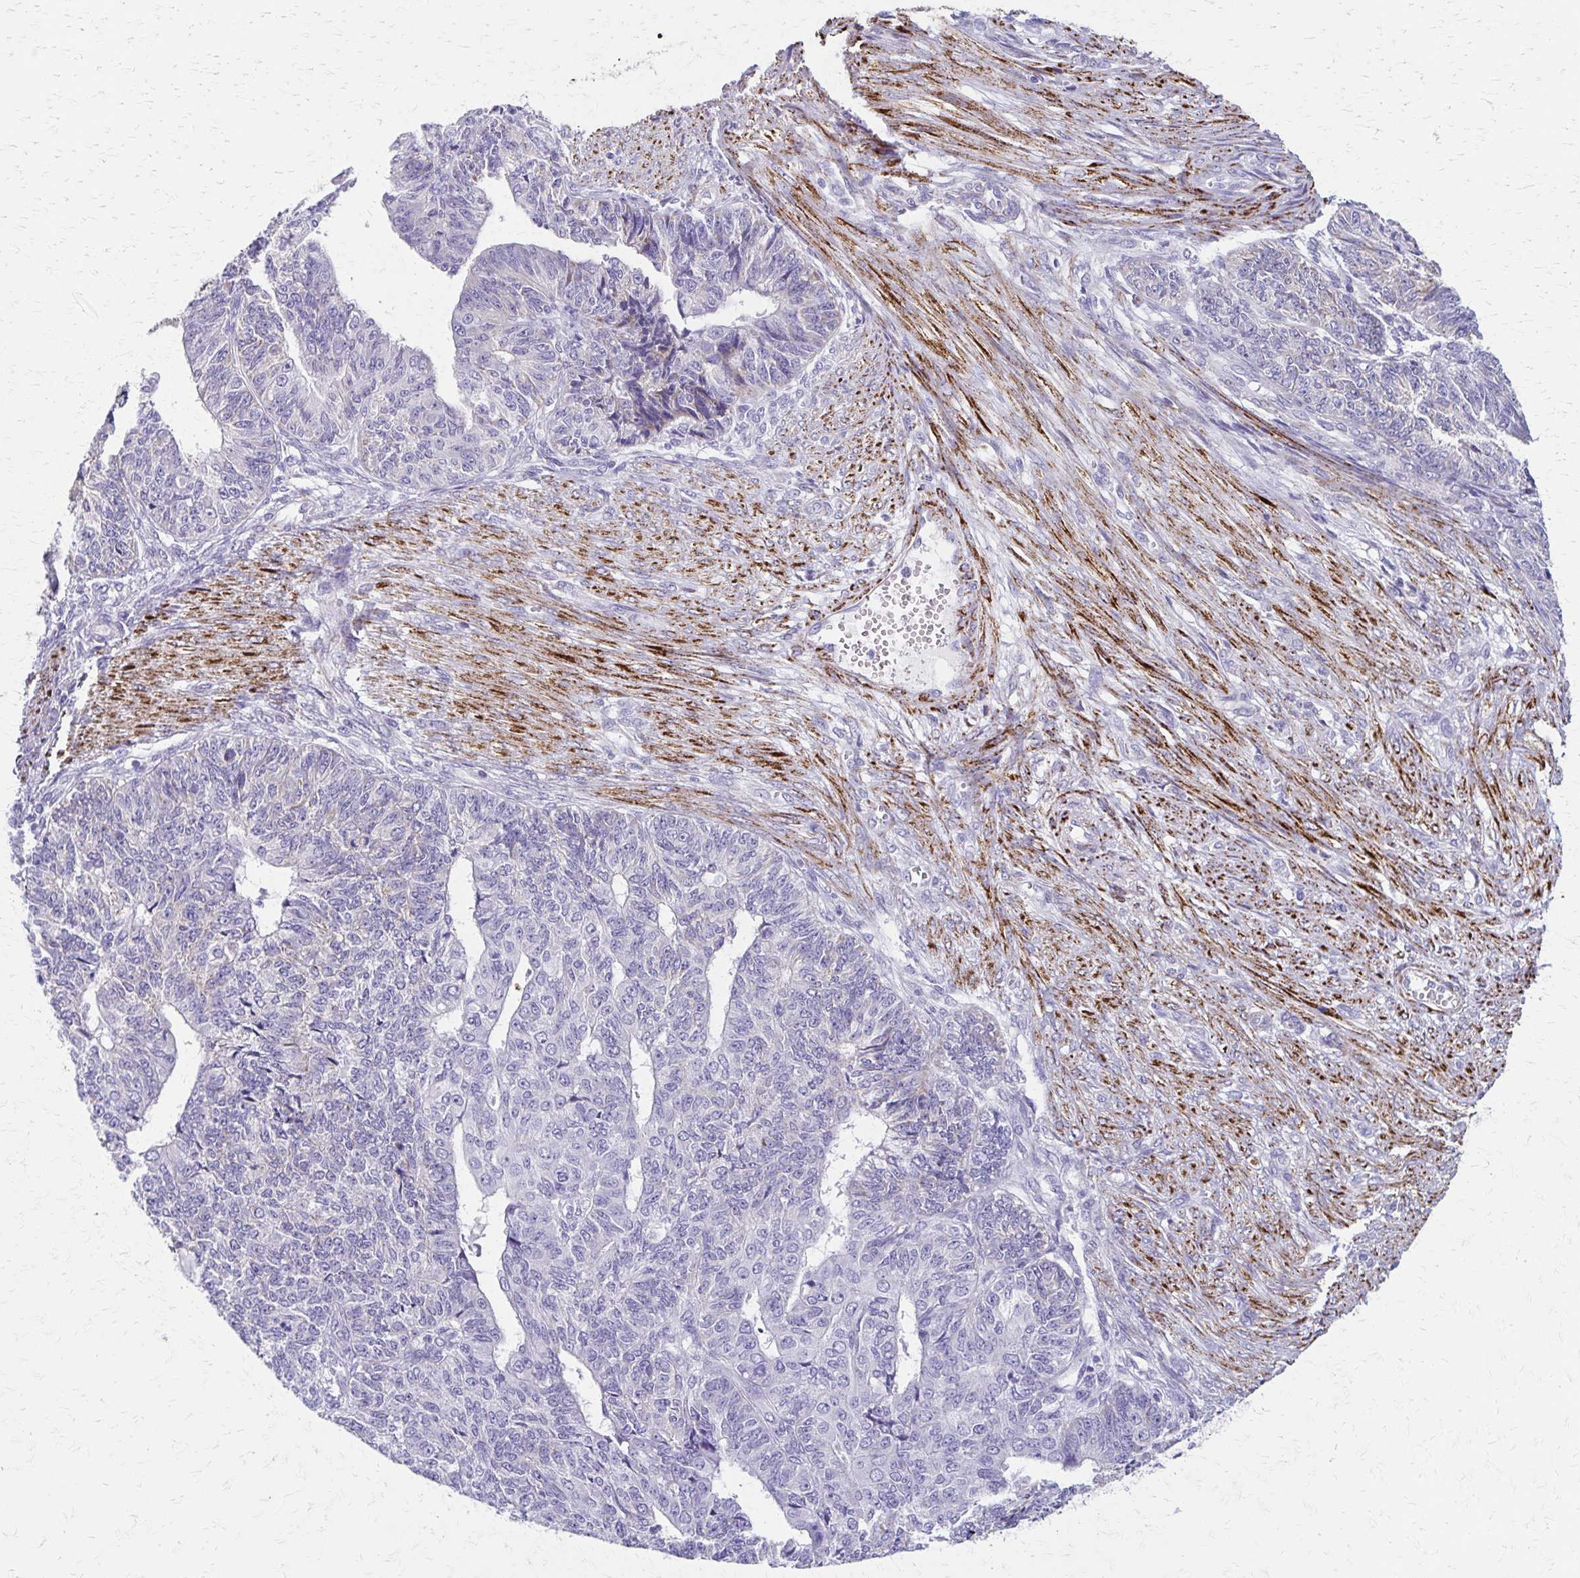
{"staining": {"intensity": "negative", "quantity": "none", "location": "none"}, "tissue": "endometrial cancer", "cell_type": "Tumor cells", "image_type": "cancer", "snomed": [{"axis": "morphology", "description": "Adenocarcinoma, NOS"}, {"axis": "topography", "description": "Endometrium"}], "caption": "High magnification brightfield microscopy of endometrial cancer stained with DAB (3,3'-diaminobenzidine) (brown) and counterstained with hematoxylin (blue): tumor cells show no significant positivity.", "gene": "ZSCAN5B", "patient": {"sex": "female", "age": 32}}